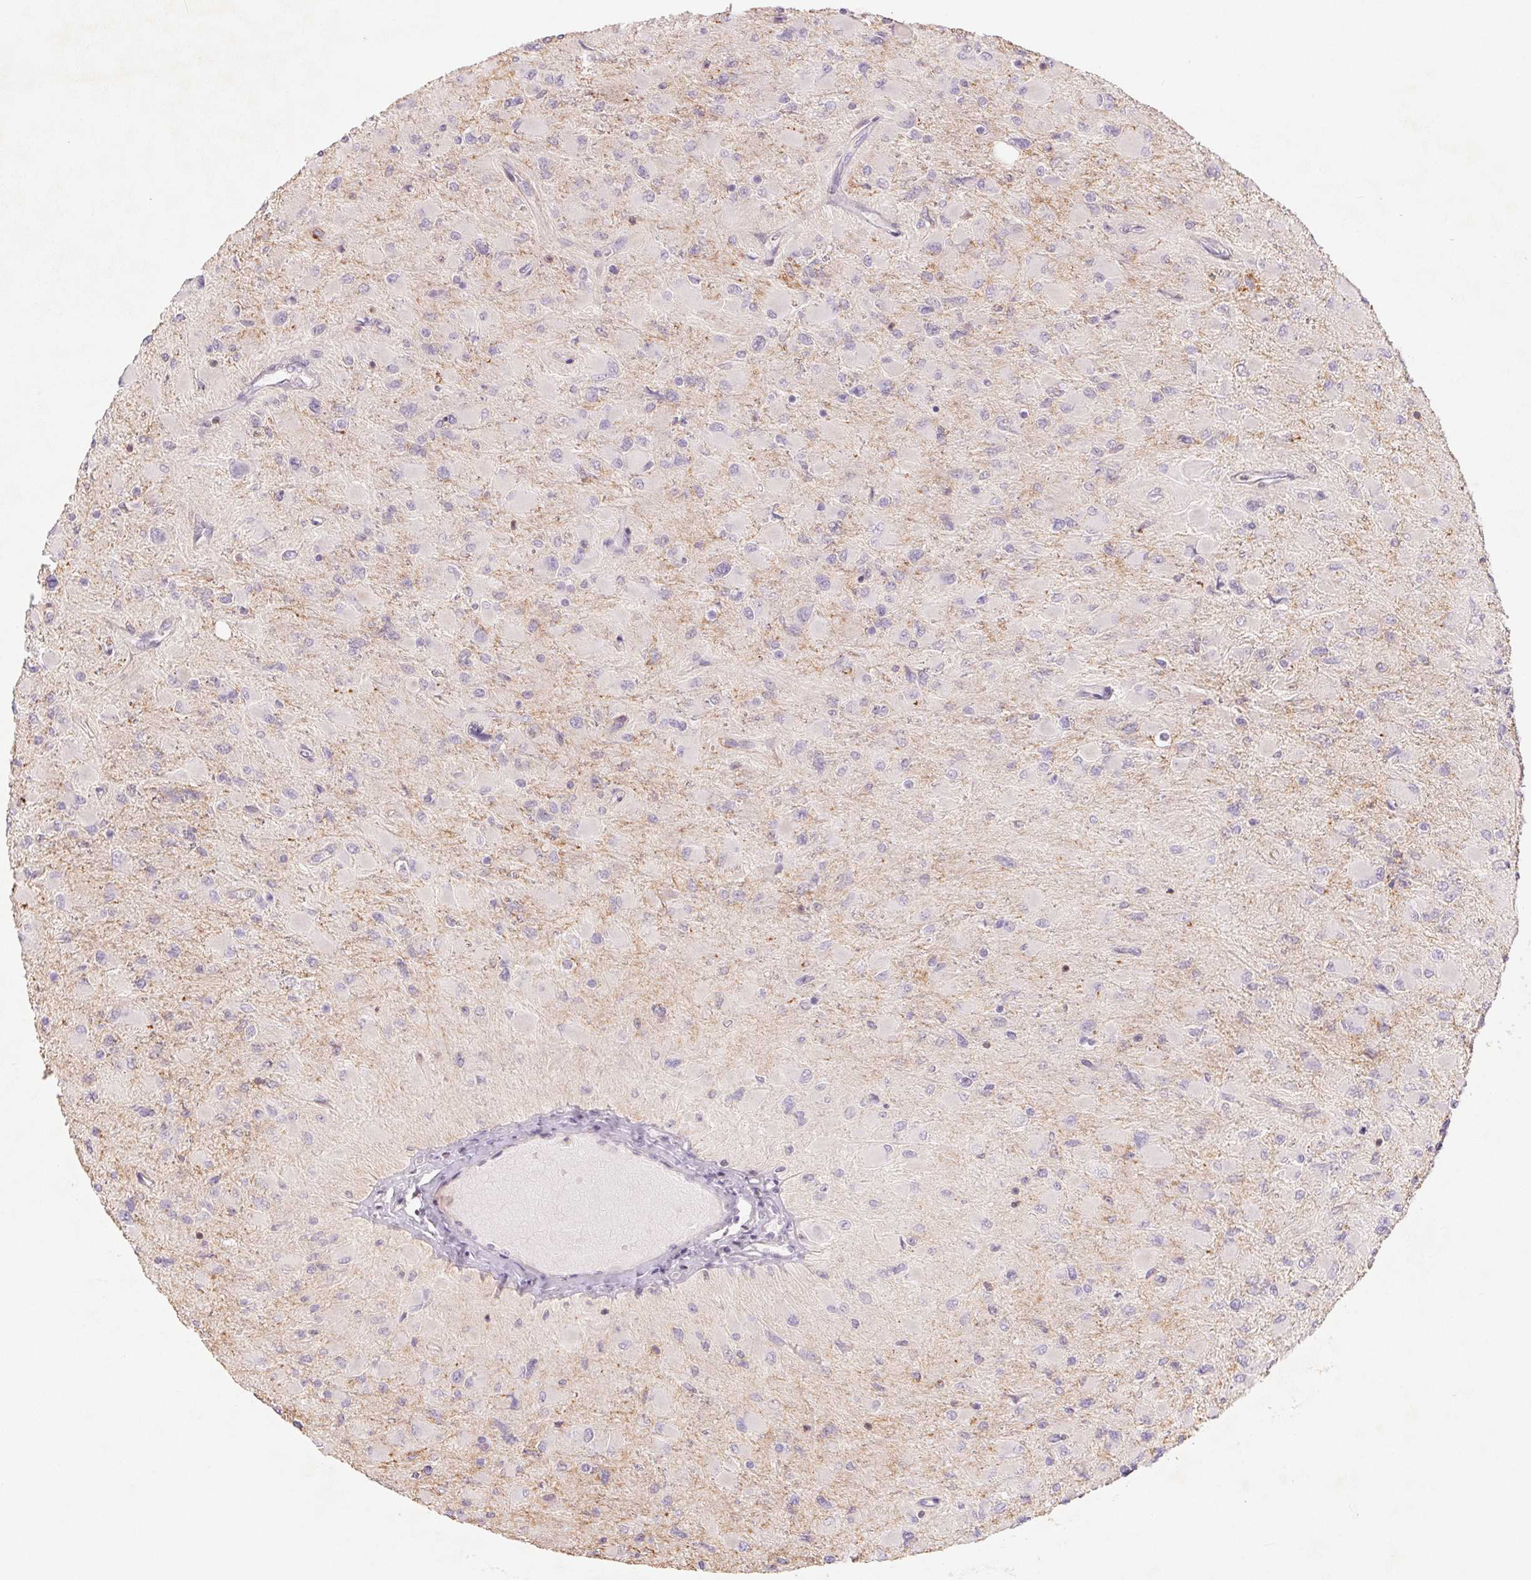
{"staining": {"intensity": "negative", "quantity": "none", "location": "none"}, "tissue": "glioma", "cell_type": "Tumor cells", "image_type": "cancer", "snomed": [{"axis": "morphology", "description": "Glioma, malignant, High grade"}, {"axis": "topography", "description": "Cerebral cortex"}], "caption": "Glioma stained for a protein using IHC displays no positivity tumor cells.", "gene": "KIF26A", "patient": {"sex": "female", "age": 36}}